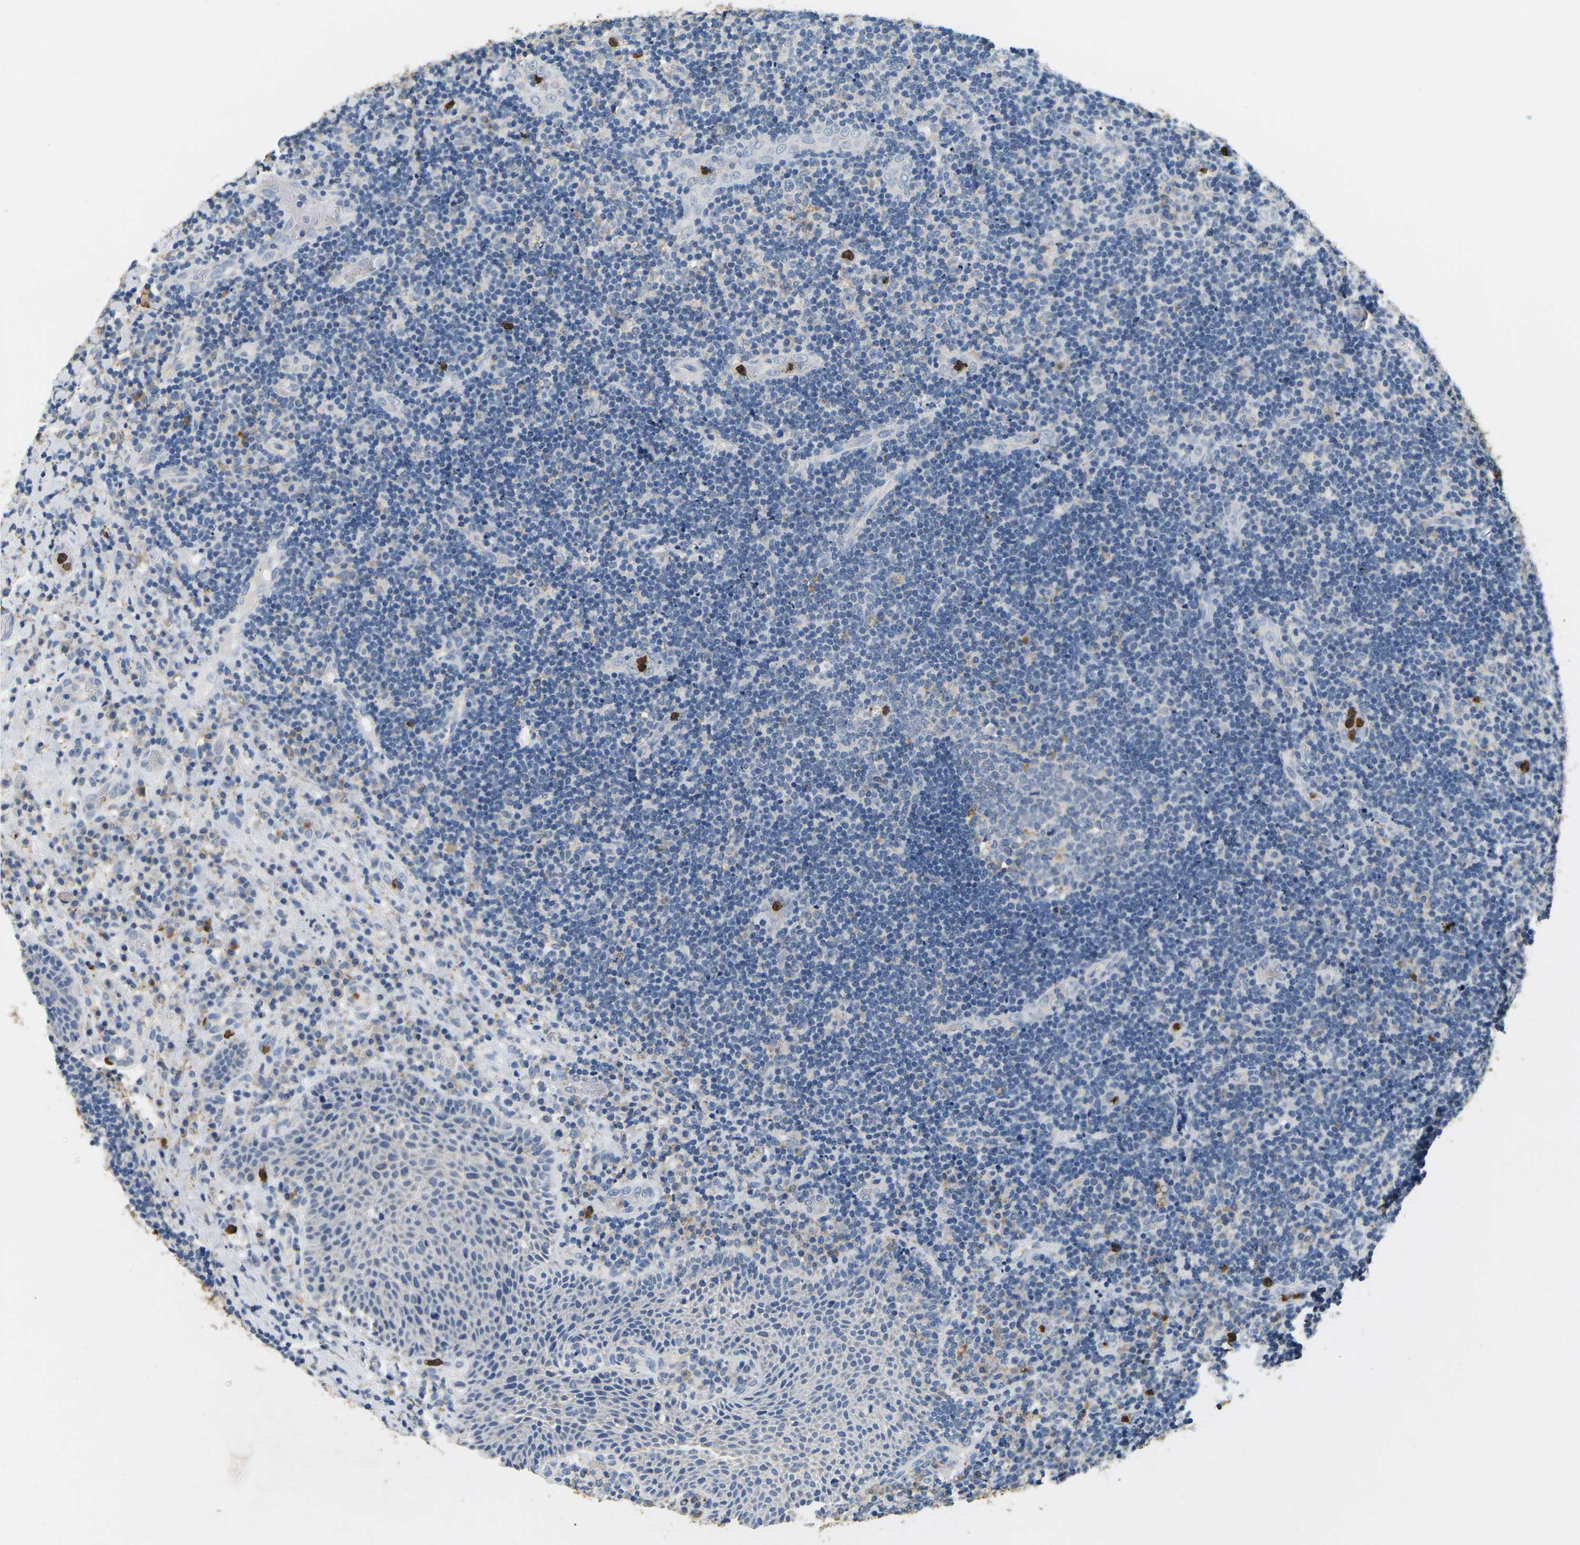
{"staining": {"intensity": "negative", "quantity": "none", "location": "none"}, "tissue": "lymphoma", "cell_type": "Tumor cells", "image_type": "cancer", "snomed": [{"axis": "morphology", "description": "Malignant lymphoma, non-Hodgkin's type, High grade"}, {"axis": "topography", "description": "Tonsil"}], "caption": "DAB immunohistochemical staining of human malignant lymphoma, non-Hodgkin's type (high-grade) reveals no significant staining in tumor cells. (Immunohistochemistry (ihc), brightfield microscopy, high magnification).", "gene": "ADM", "patient": {"sex": "female", "age": 36}}